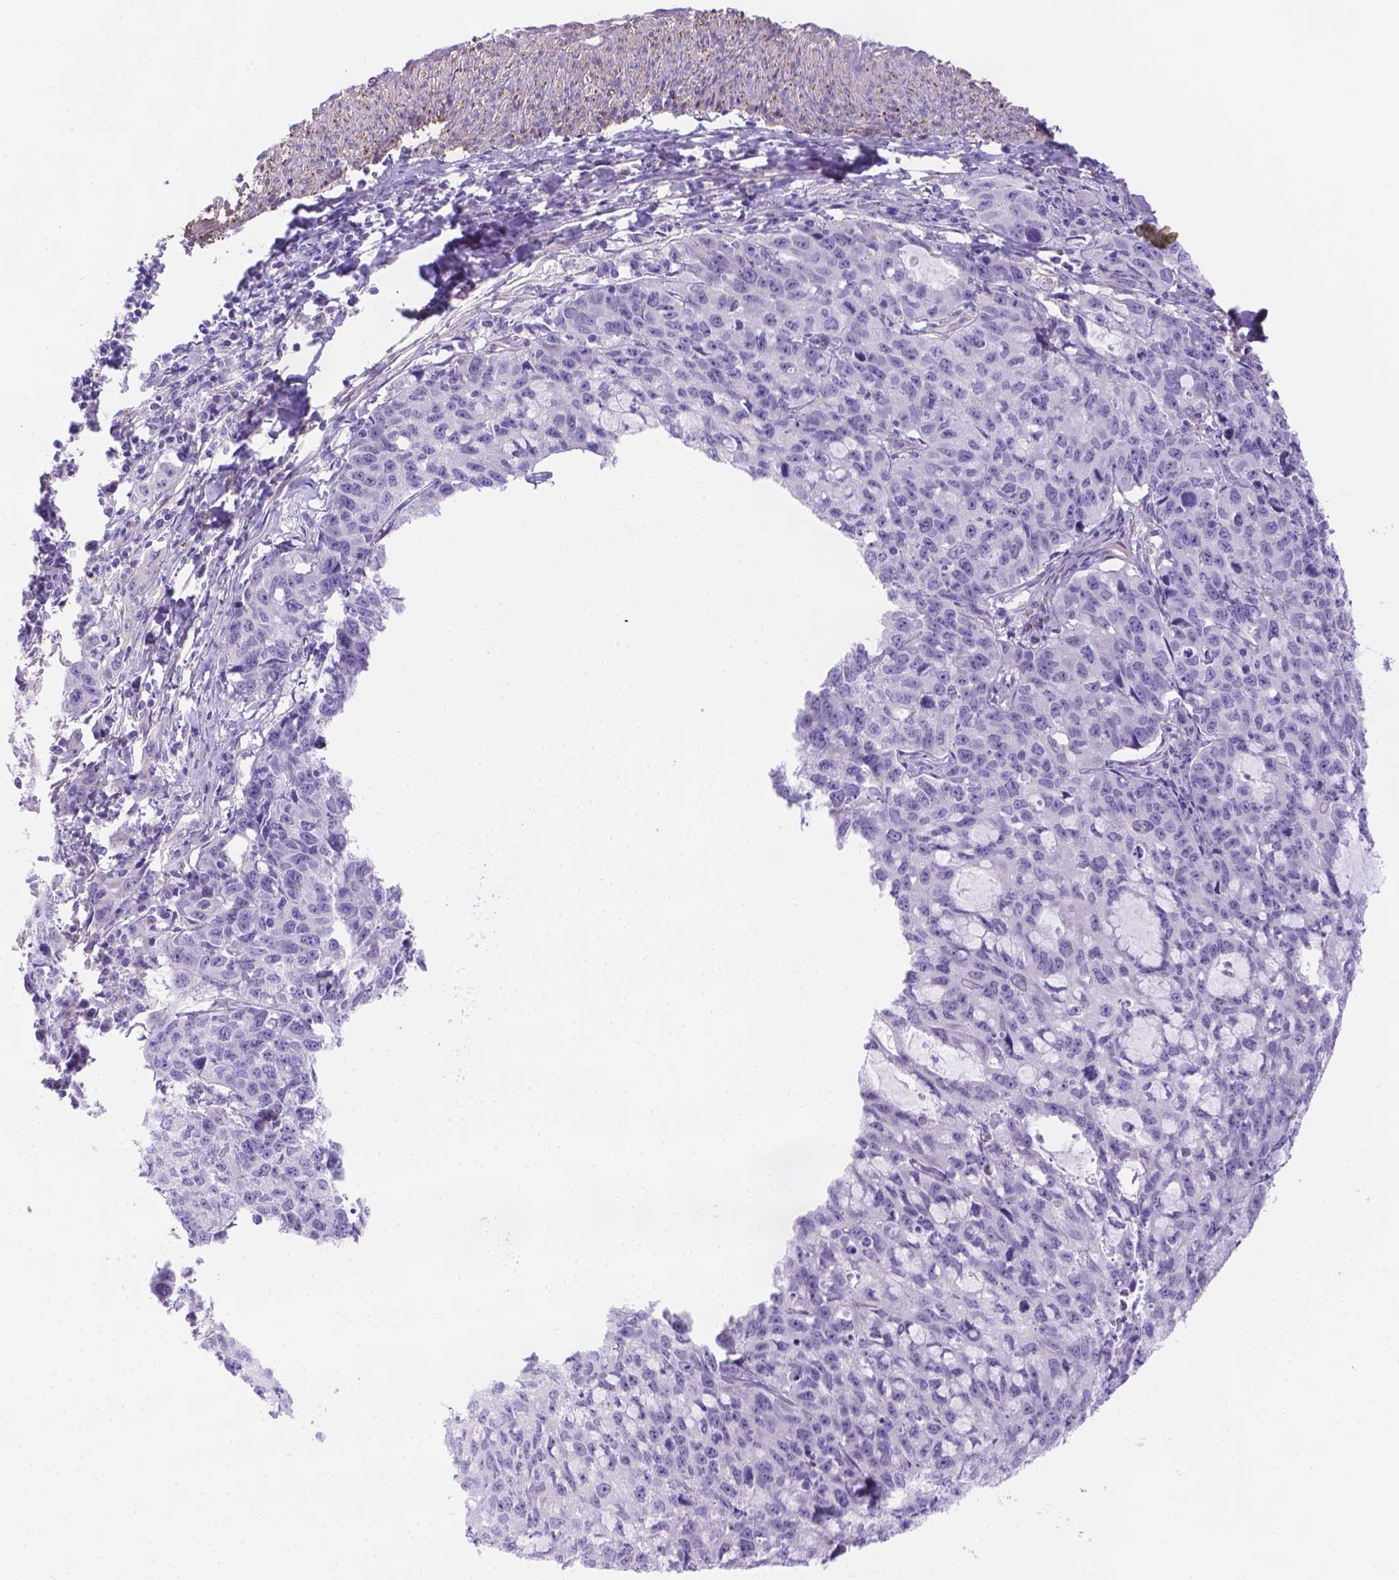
{"staining": {"intensity": "negative", "quantity": "none", "location": "none"}, "tissue": "cervical cancer", "cell_type": "Tumor cells", "image_type": "cancer", "snomed": [{"axis": "morphology", "description": "Squamous cell carcinoma, NOS"}, {"axis": "topography", "description": "Cervix"}], "caption": "DAB immunohistochemical staining of squamous cell carcinoma (cervical) displays no significant positivity in tumor cells. The staining is performed using DAB (3,3'-diaminobenzidine) brown chromogen with nuclei counter-stained in using hematoxylin.", "gene": "SLC40A1", "patient": {"sex": "female", "age": 28}}